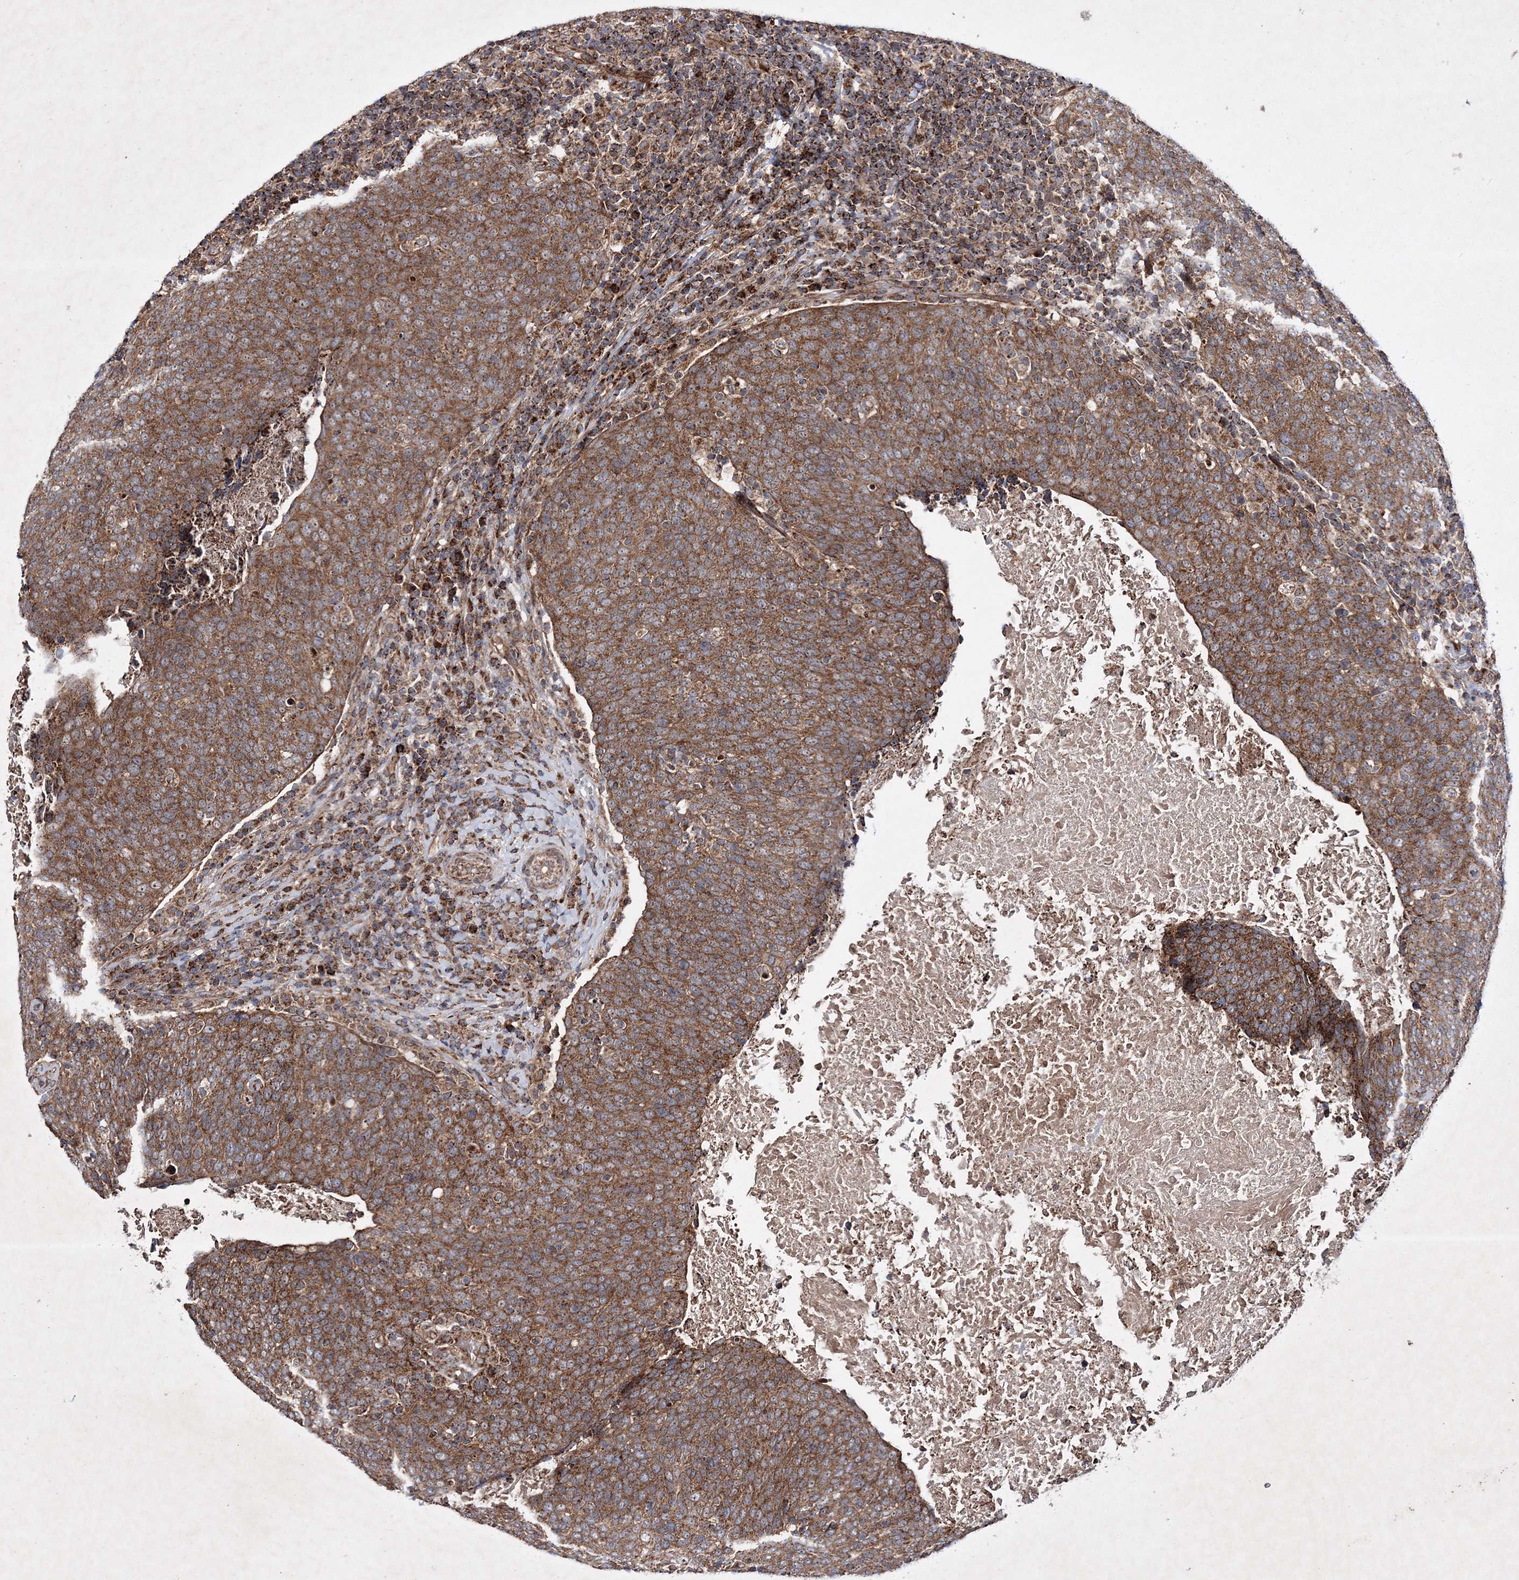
{"staining": {"intensity": "moderate", "quantity": ">75%", "location": "cytoplasmic/membranous"}, "tissue": "head and neck cancer", "cell_type": "Tumor cells", "image_type": "cancer", "snomed": [{"axis": "morphology", "description": "Squamous cell carcinoma, NOS"}, {"axis": "morphology", "description": "Squamous cell carcinoma, metastatic, NOS"}, {"axis": "topography", "description": "Lymph node"}, {"axis": "topography", "description": "Head-Neck"}], "caption": "Human head and neck squamous cell carcinoma stained for a protein (brown) shows moderate cytoplasmic/membranous positive expression in about >75% of tumor cells.", "gene": "SCRN3", "patient": {"sex": "male", "age": 62}}